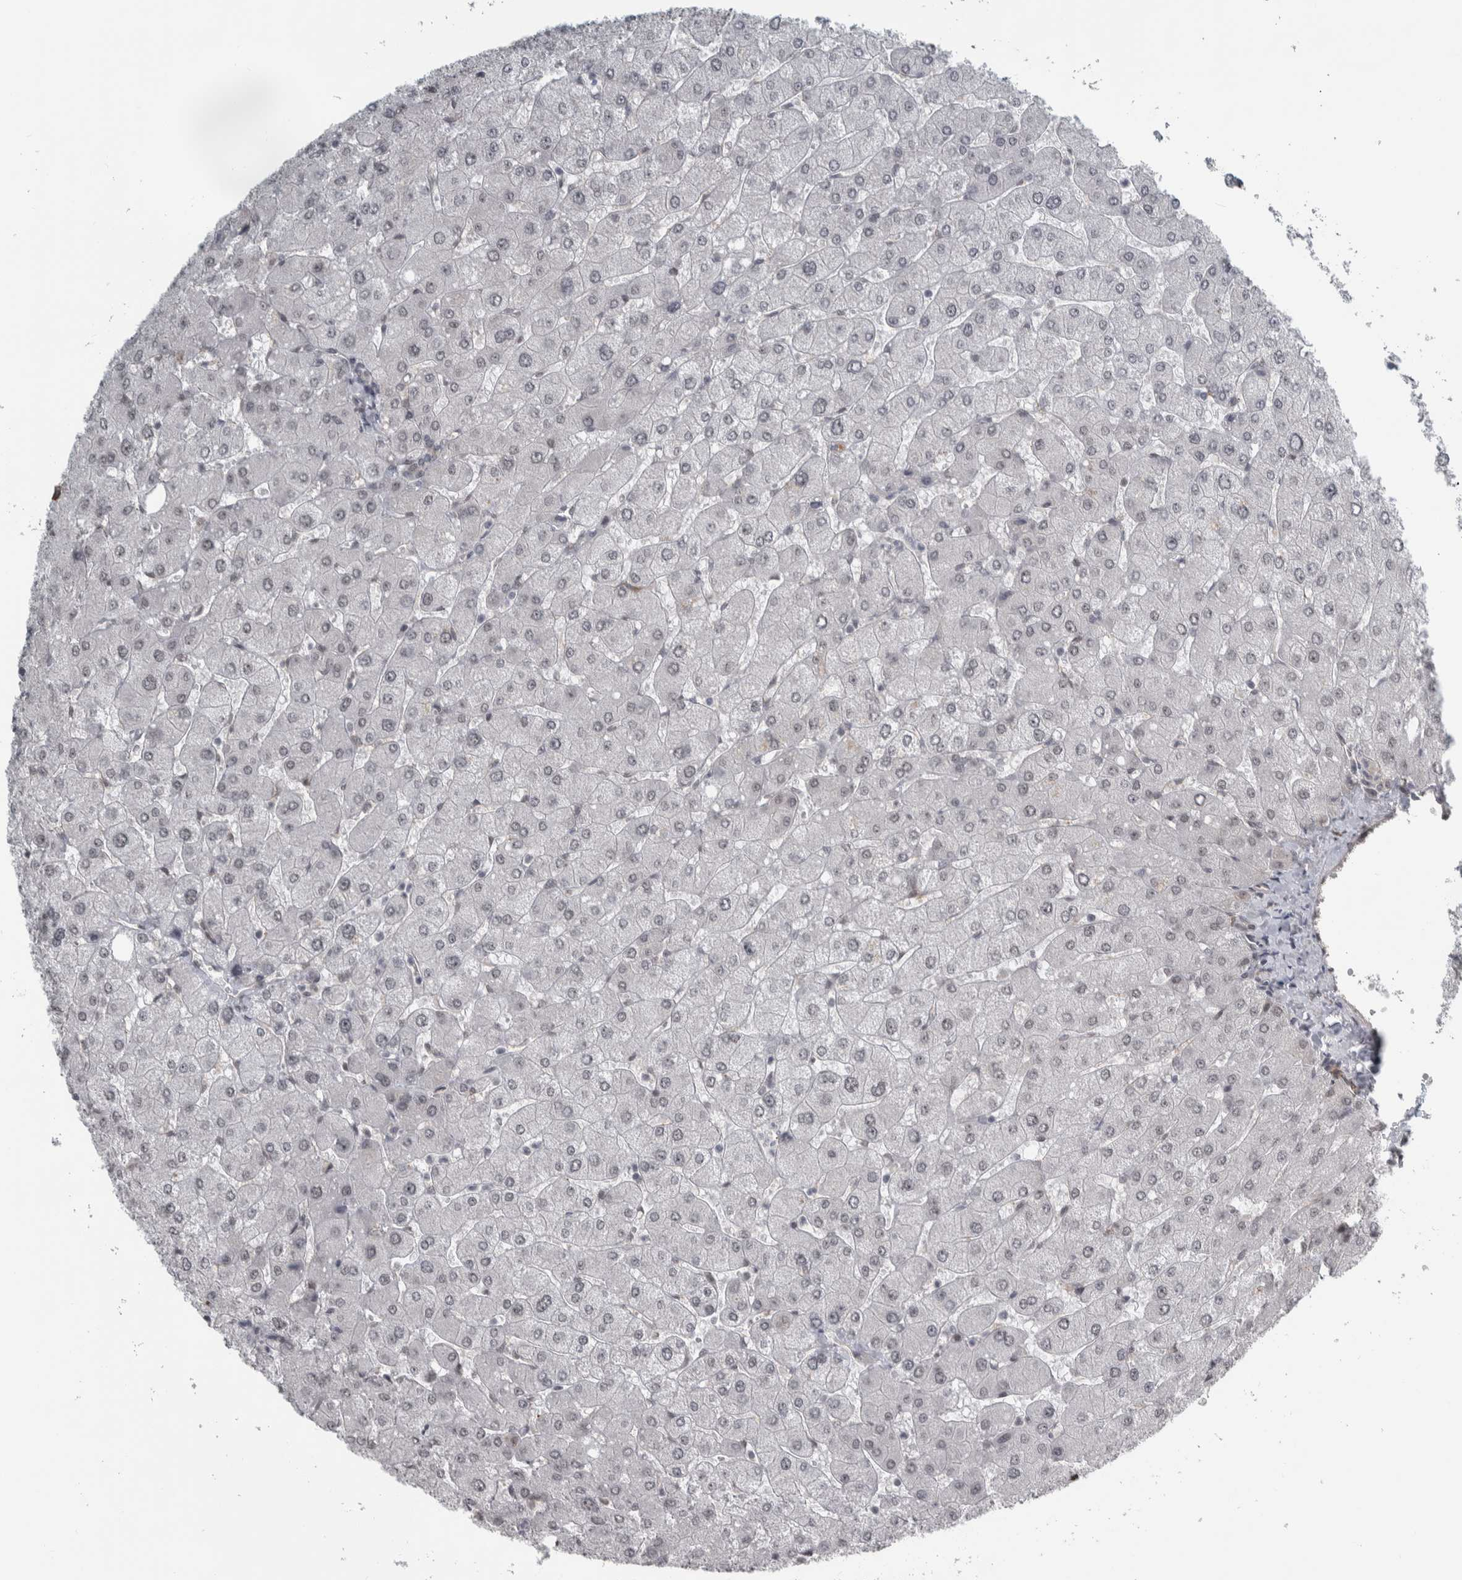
{"staining": {"intensity": "weak", "quantity": "<25%", "location": "nuclear"}, "tissue": "liver", "cell_type": "Cholangiocytes", "image_type": "normal", "snomed": [{"axis": "morphology", "description": "Normal tissue, NOS"}, {"axis": "topography", "description": "Liver"}], "caption": "Human liver stained for a protein using immunohistochemistry displays no staining in cholangiocytes.", "gene": "DDX42", "patient": {"sex": "male", "age": 55}}